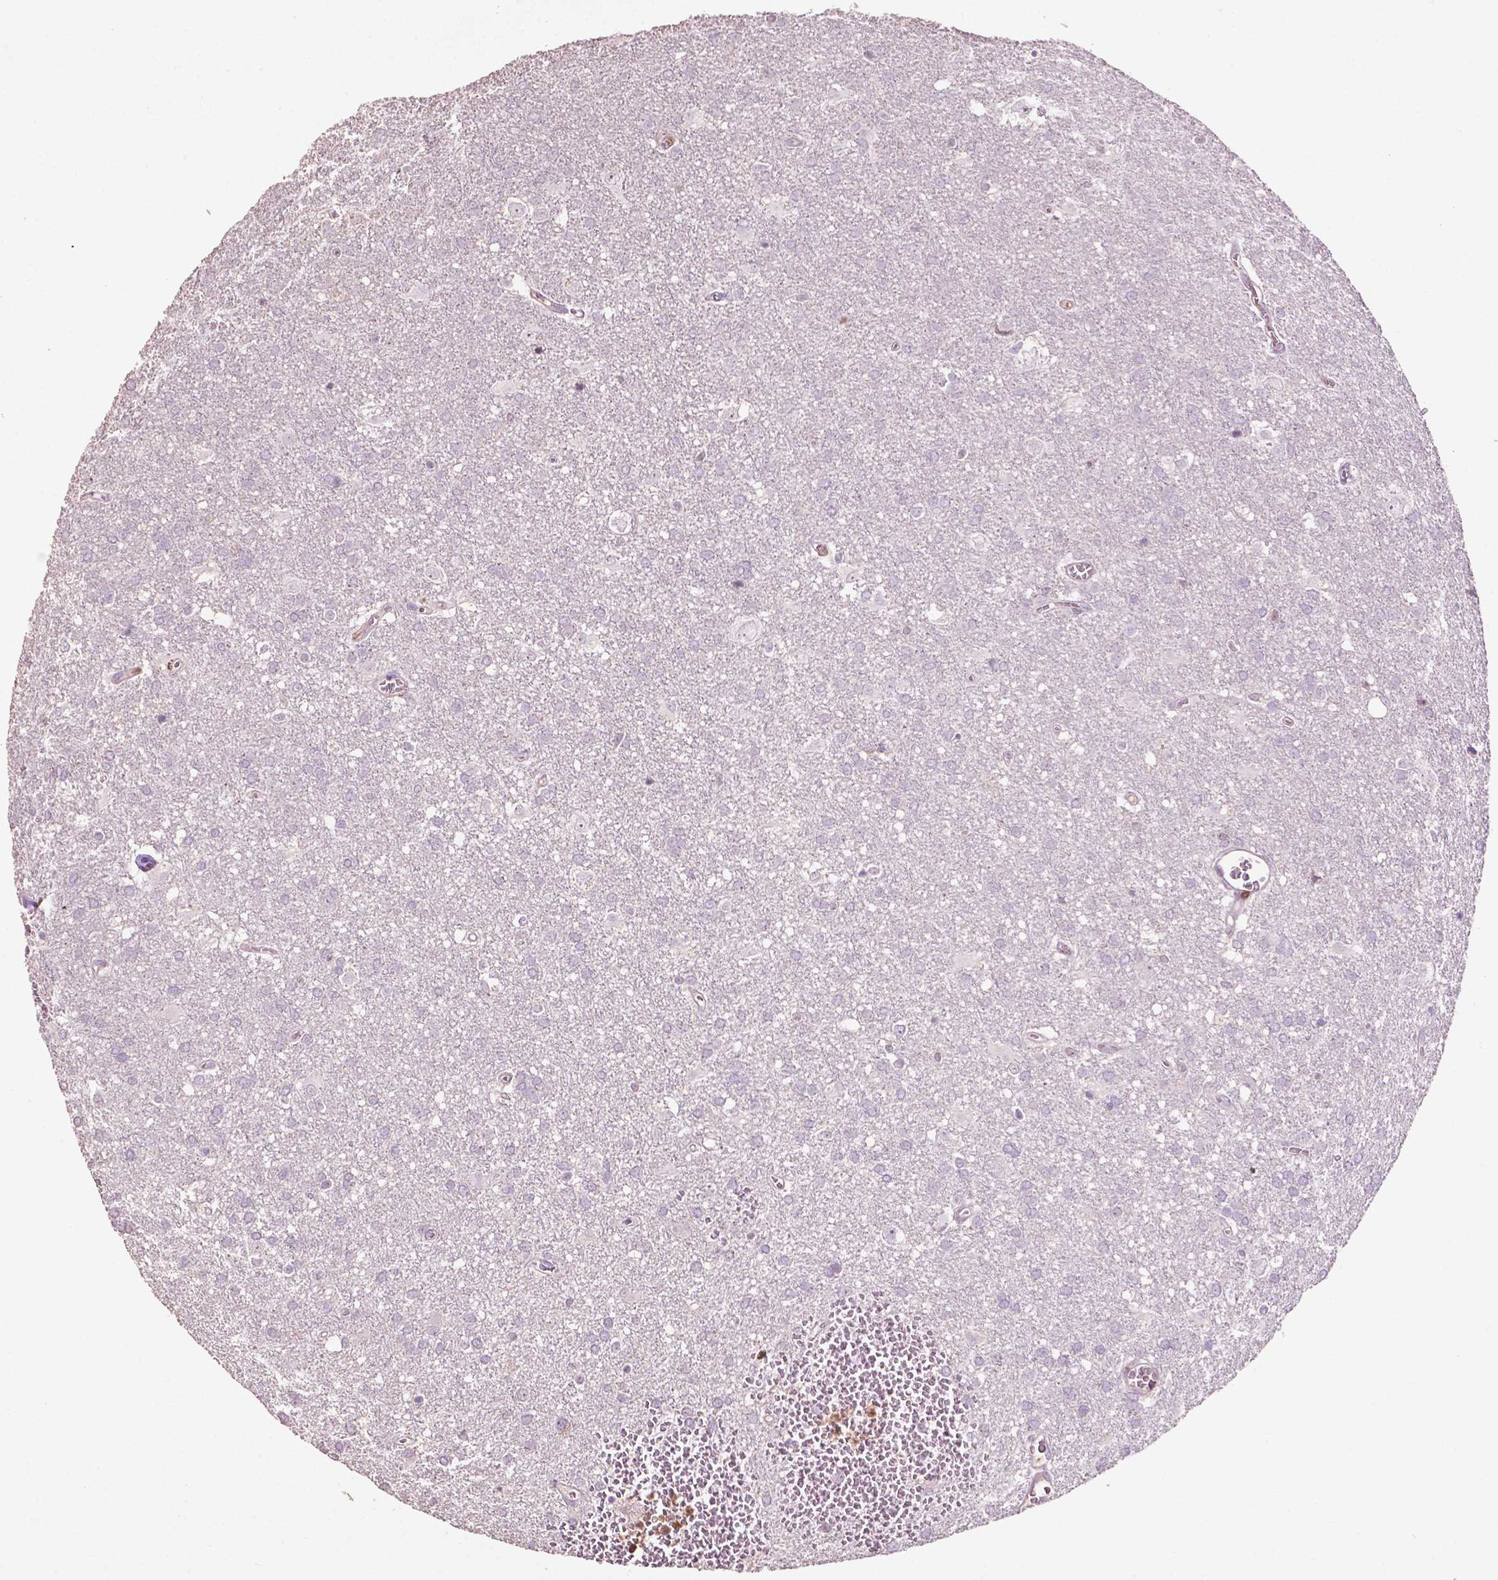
{"staining": {"intensity": "negative", "quantity": "none", "location": "none"}, "tissue": "glioma", "cell_type": "Tumor cells", "image_type": "cancer", "snomed": [{"axis": "morphology", "description": "Glioma, malignant, Low grade"}, {"axis": "topography", "description": "Brain"}], "caption": "Tumor cells are negative for protein expression in human malignant glioma (low-grade).", "gene": "TBC1D10C", "patient": {"sex": "male", "age": 66}}